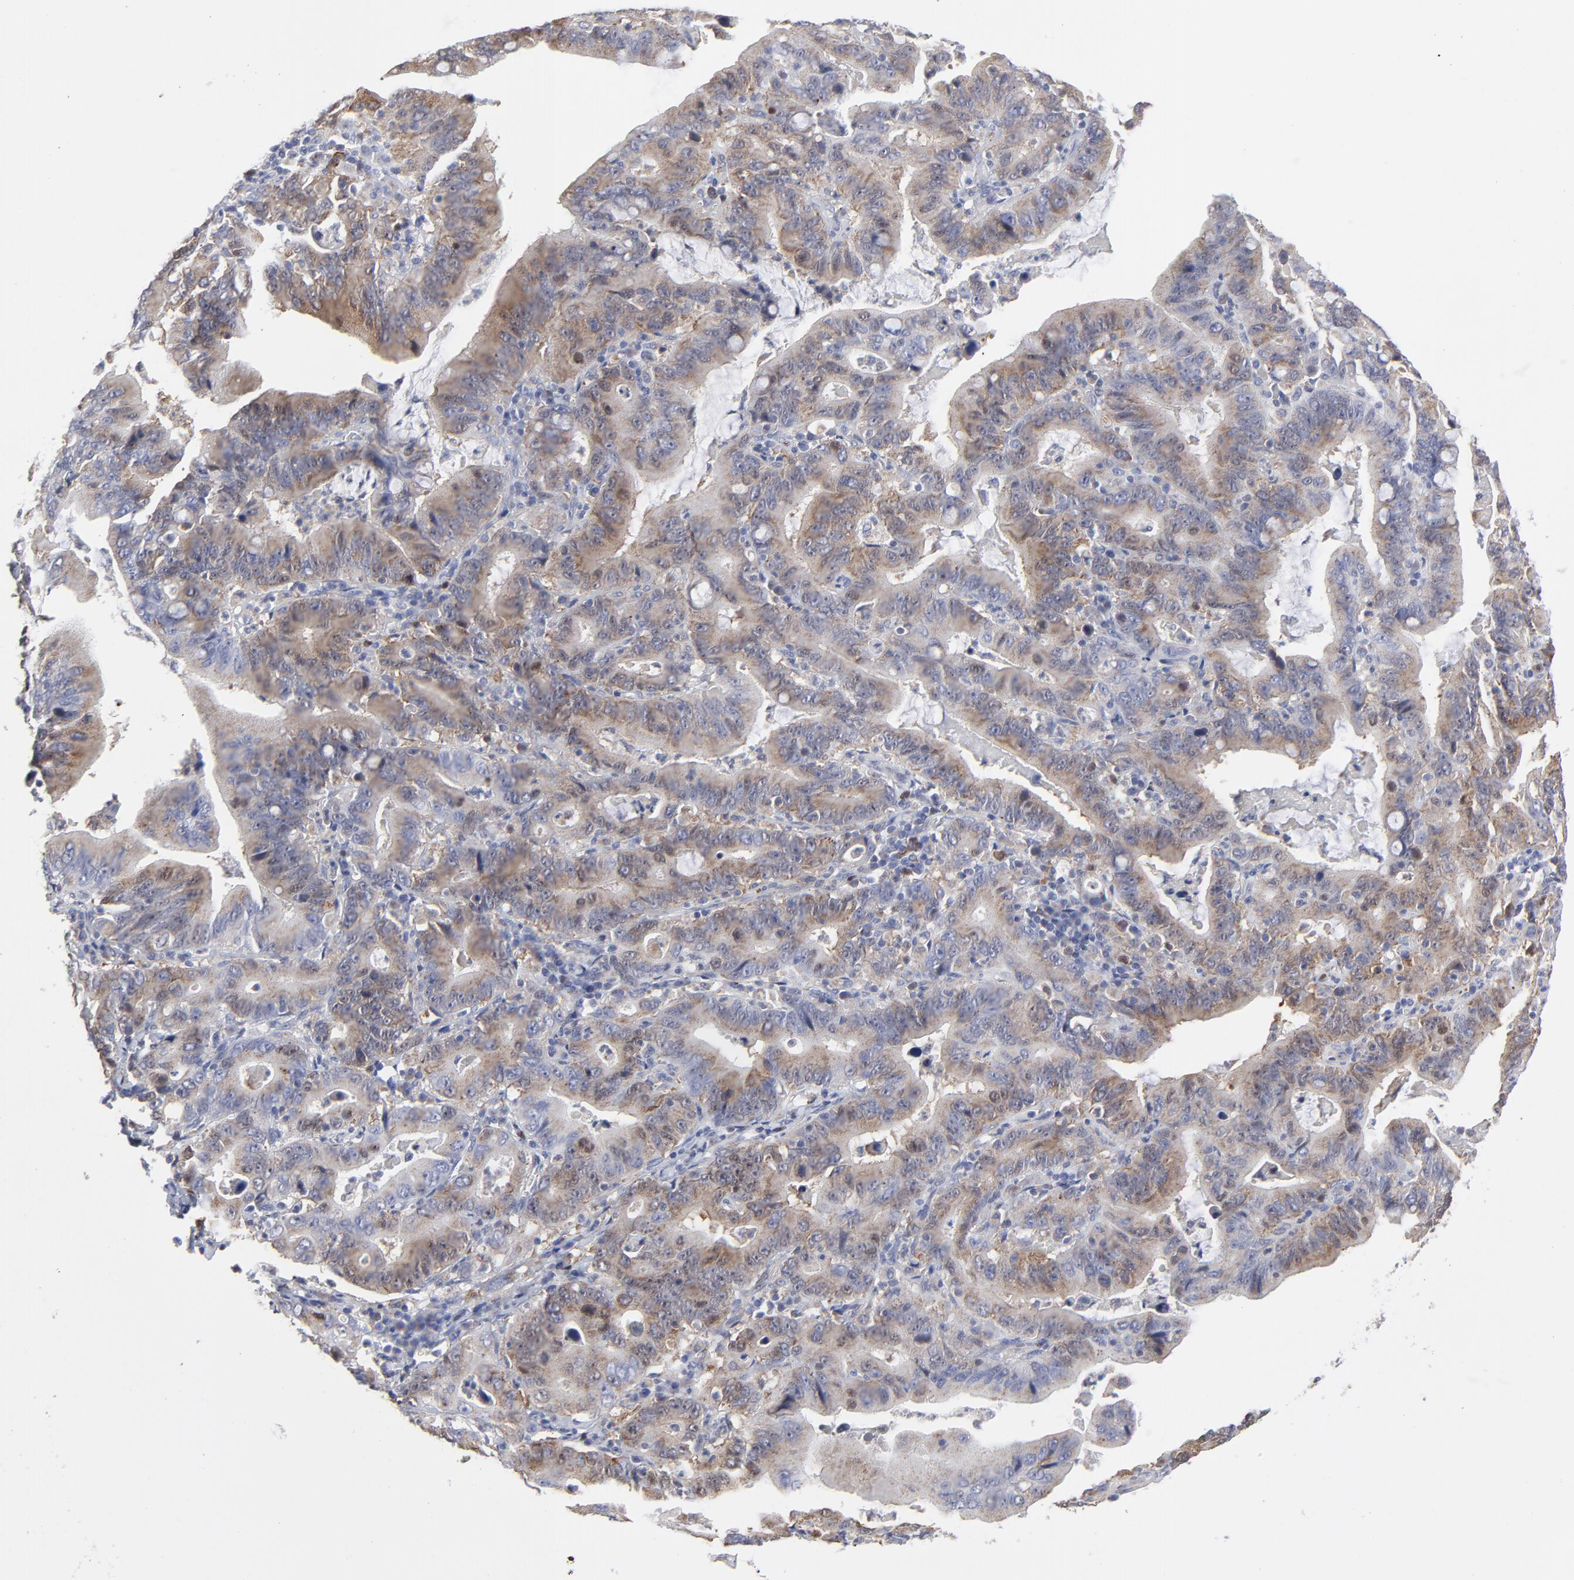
{"staining": {"intensity": "weak", "quantity": ">75%", "location": "cytoplasmic/membranous"}, "tissue": "stomach cancer", "cell_type": "Tumor cells", "image_type": "cancer", "snomed": [{"axis": "morphology", "description": "Adenocarcinoma, NOS"}, {"axis": "topography", "description": "Stomach, upper"}], "caption": "Approximately >75% of tumor cells in stomach cancer demonstrate weak cytoplasmic/membranous protein staining as visualized by brown immunohistochemical staining.", "gene": "NCAPH", "patient": {"sex": "male", "age": 63}}